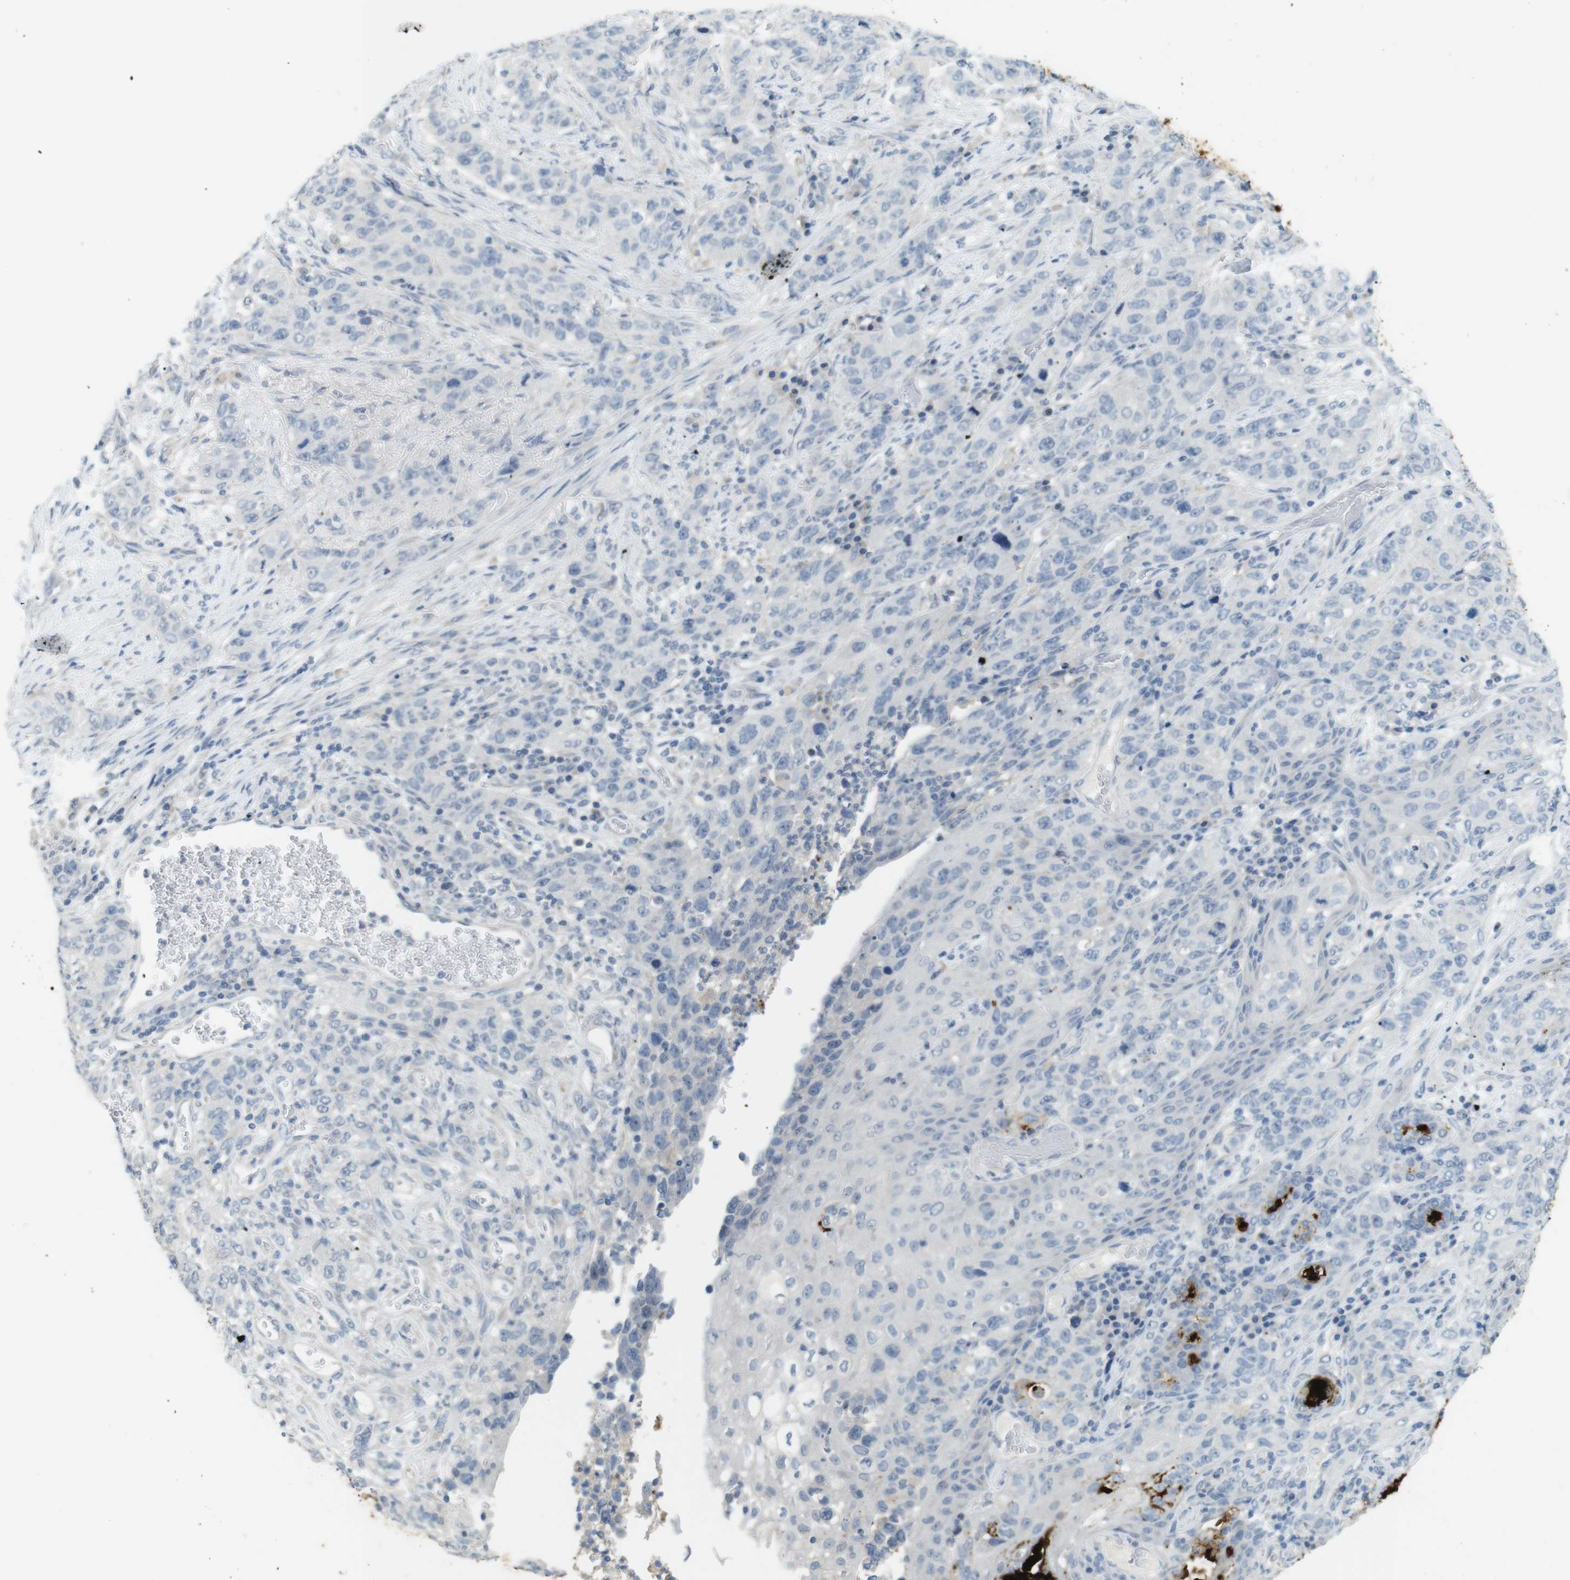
{"staining": {"intensity": "negative", "quantity": "none", "location": "none"}, "tissue": "stomach cancer", "cell_type": "Tumor cells", "image_type": "cancer", "snomed": [{"axis": "morphology", "description": "Adenocarcinoma, NOS"}, {"axis": "topography", "description": "Stomach"}], "caption": "Stomach adenocarcinoma stained for a protein using immunohistochemistry displays no expression tumor cells.", "gene": "MUC5B", "patient": {"sex": "male", "age": 48}}